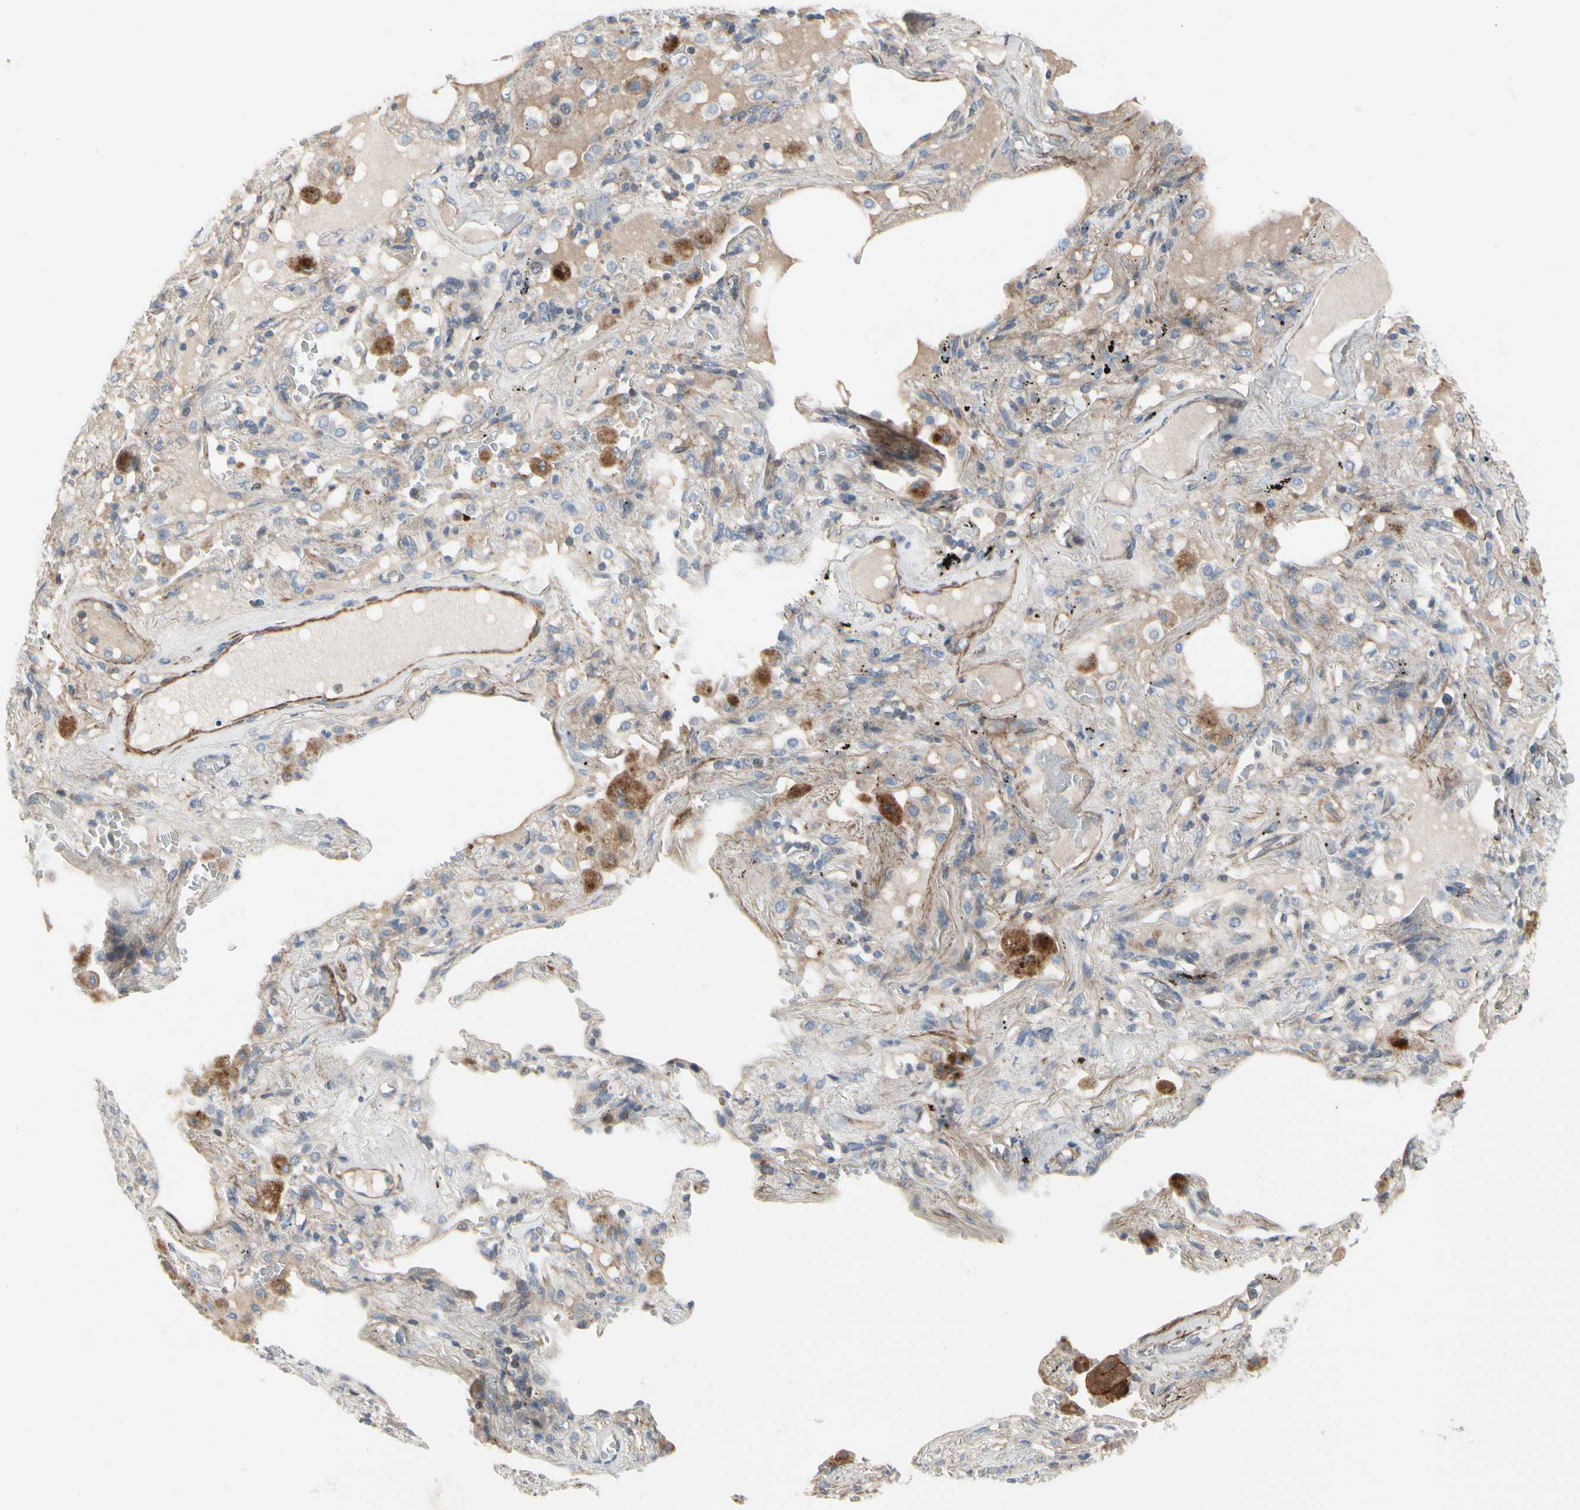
{"staining": {"intensity": "weak", "quantity": "25%-75%", "location": "cytoplasmic/membranous"}, "tissue": "lung cancer", "cell_type": "Tumor cells", "image_type": "cancer", "snomed": [{"axis": "morphology", "description": "Squamous cell carcinoma, NOS"}, {"axis": "topography", "description": "Lung"}], "caption": "Immunohistochemical staining of human lung cancer (squamous cell carcinoma) exhibits low levels of weak cytoplasmic/membranous protein staining in approximately 25%-75% of tumor cells.", "gene": "TPM1", "patient": {"sex": "male", "age": 57}}